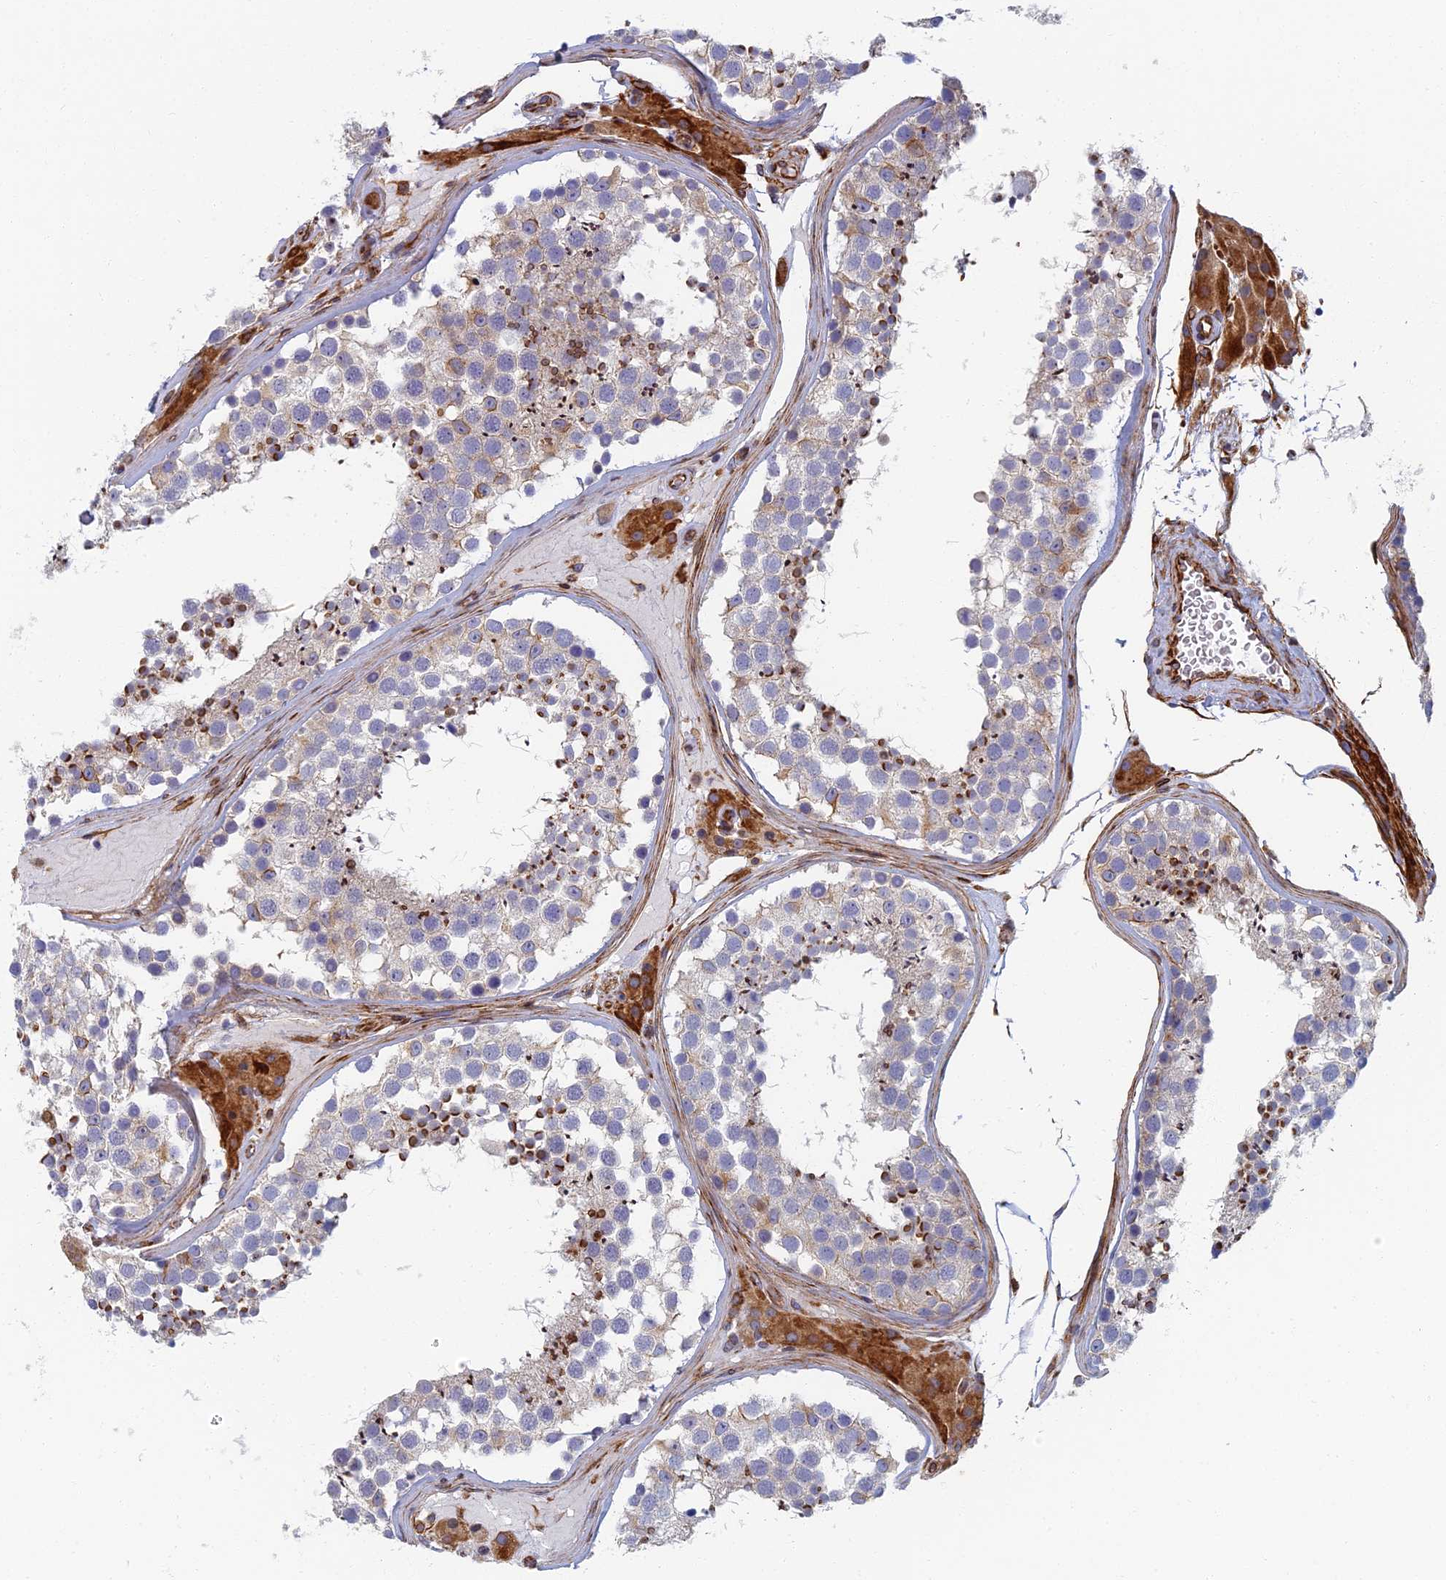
{"staining": {"intensity": "moderate", "quantity": "<25%", "location": "cytoplasmic/membranous"}, "tissue": "testis", "cell_type": "Cells in seminiferous ducts", "image_type": "normal", "snomed": [{"axis": "morphology", "description": "Normal tissue, NOS"}, {"axis": "topography", "description": "Testis"}], "caption": "Protein staining of normal testis displays moderate cytoplasmic/membranous expression in about <25% of cells in seminiferous ducts.", "gene": "ABCB10", "patient": {"sex": "male", "age": 46}}